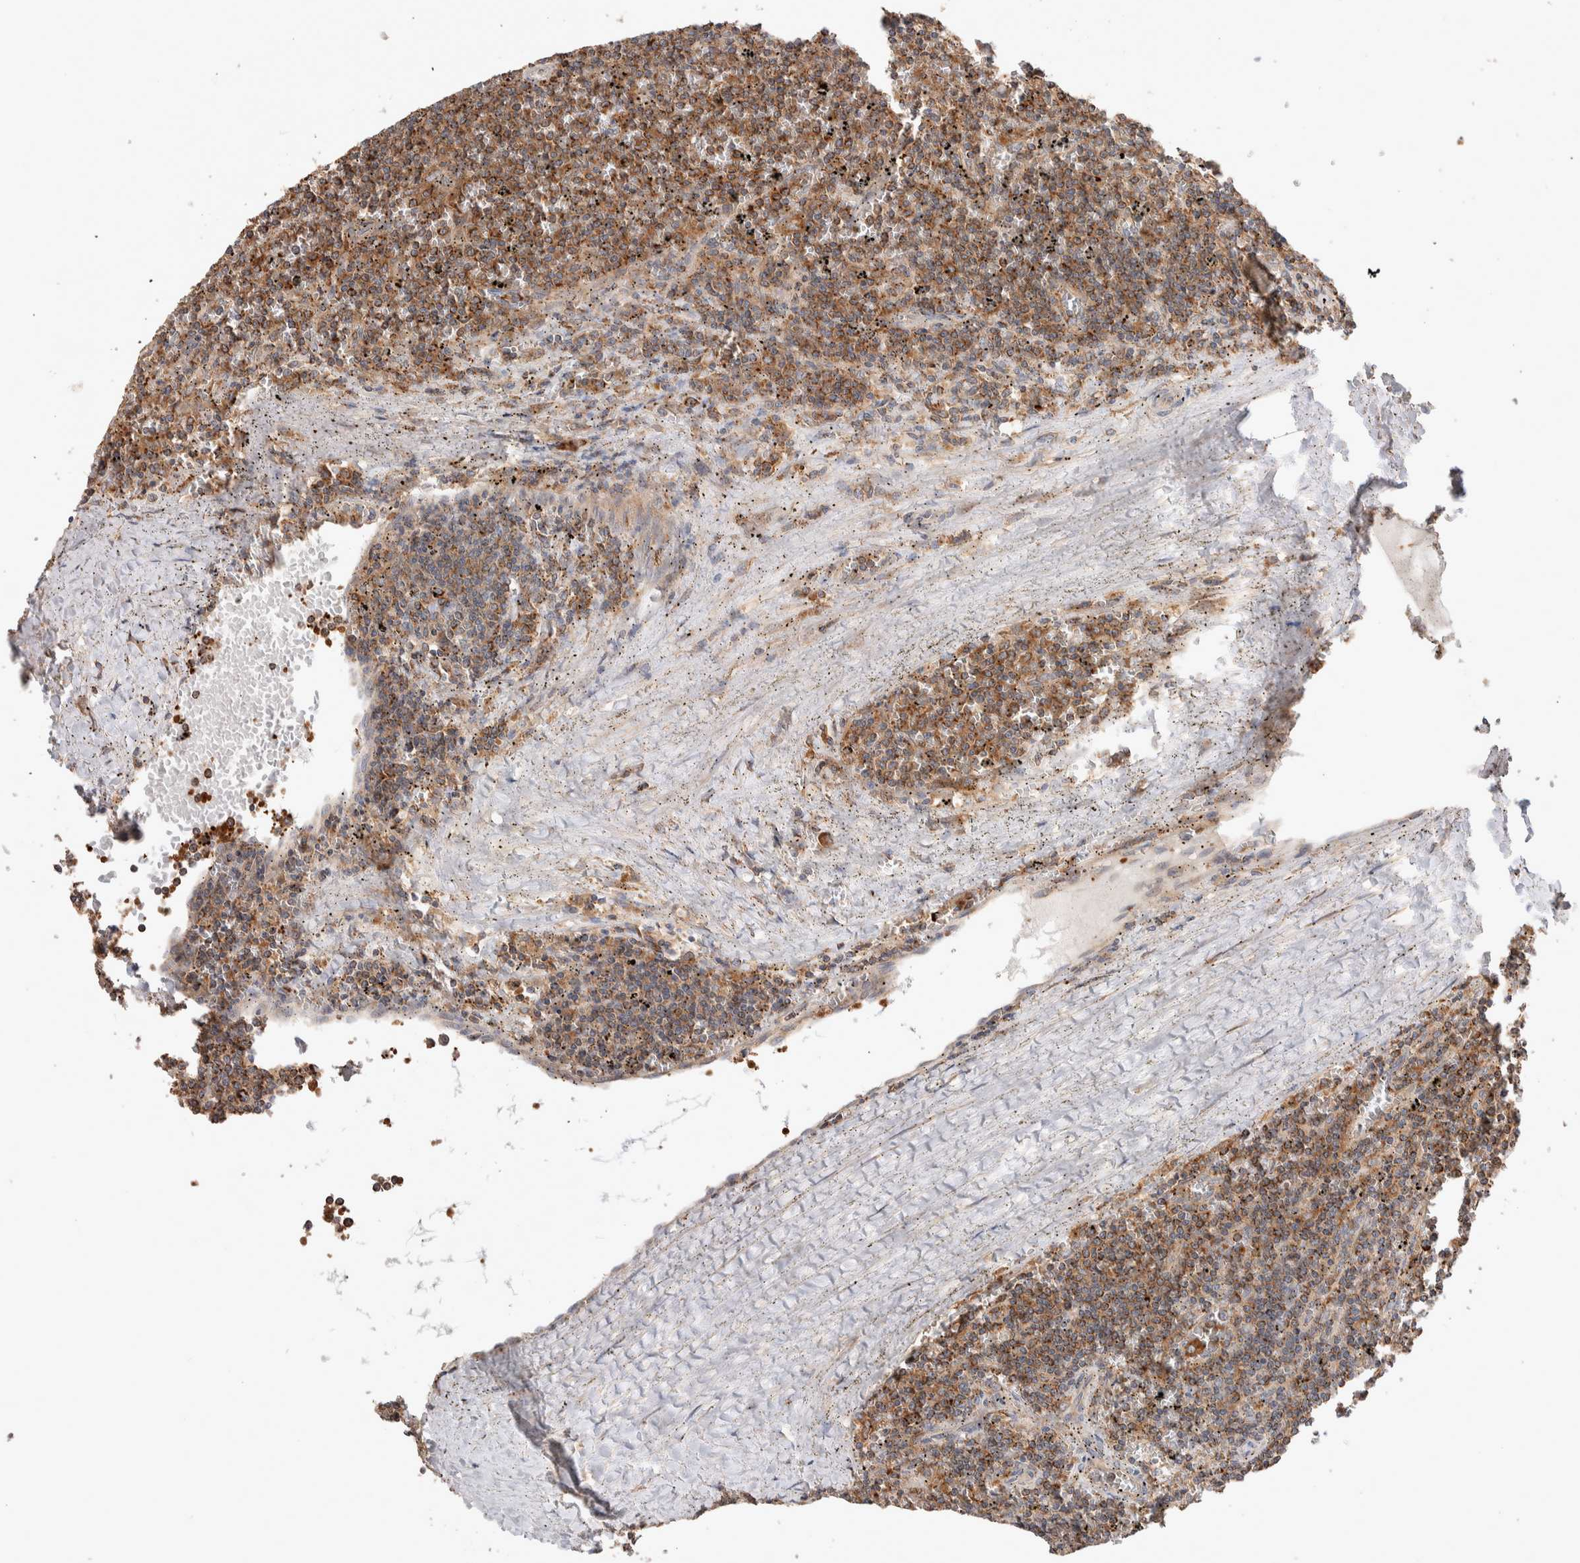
{"staining": {"intensity": "moderate", "quantity": ">75%", "location": "cytoplasmic/membranous"}, "tissue": "lymphoma", "cell_type": "Tumor cells", "image_type": "cancer", "snomed": [{"axis": "morphology", "description": "Malignant lymphoma, non-Hodgkin's type, Low grade"}, {"axis": "topography", "description": "Spleen"}], "caption": "A micrograph of human malignant lymphoma, non-Hodgkin's type (low-grade) stained for a protein exhibits moderate cytoplasmic/membranous brown staining in tumor cells. (DAB (3,3'-diaminobenzidine) IHC, brown staining for protein, blue staining for nuclei).", "gene": "DEPTOR", "patient": {"sex": "female", "age": 50}}